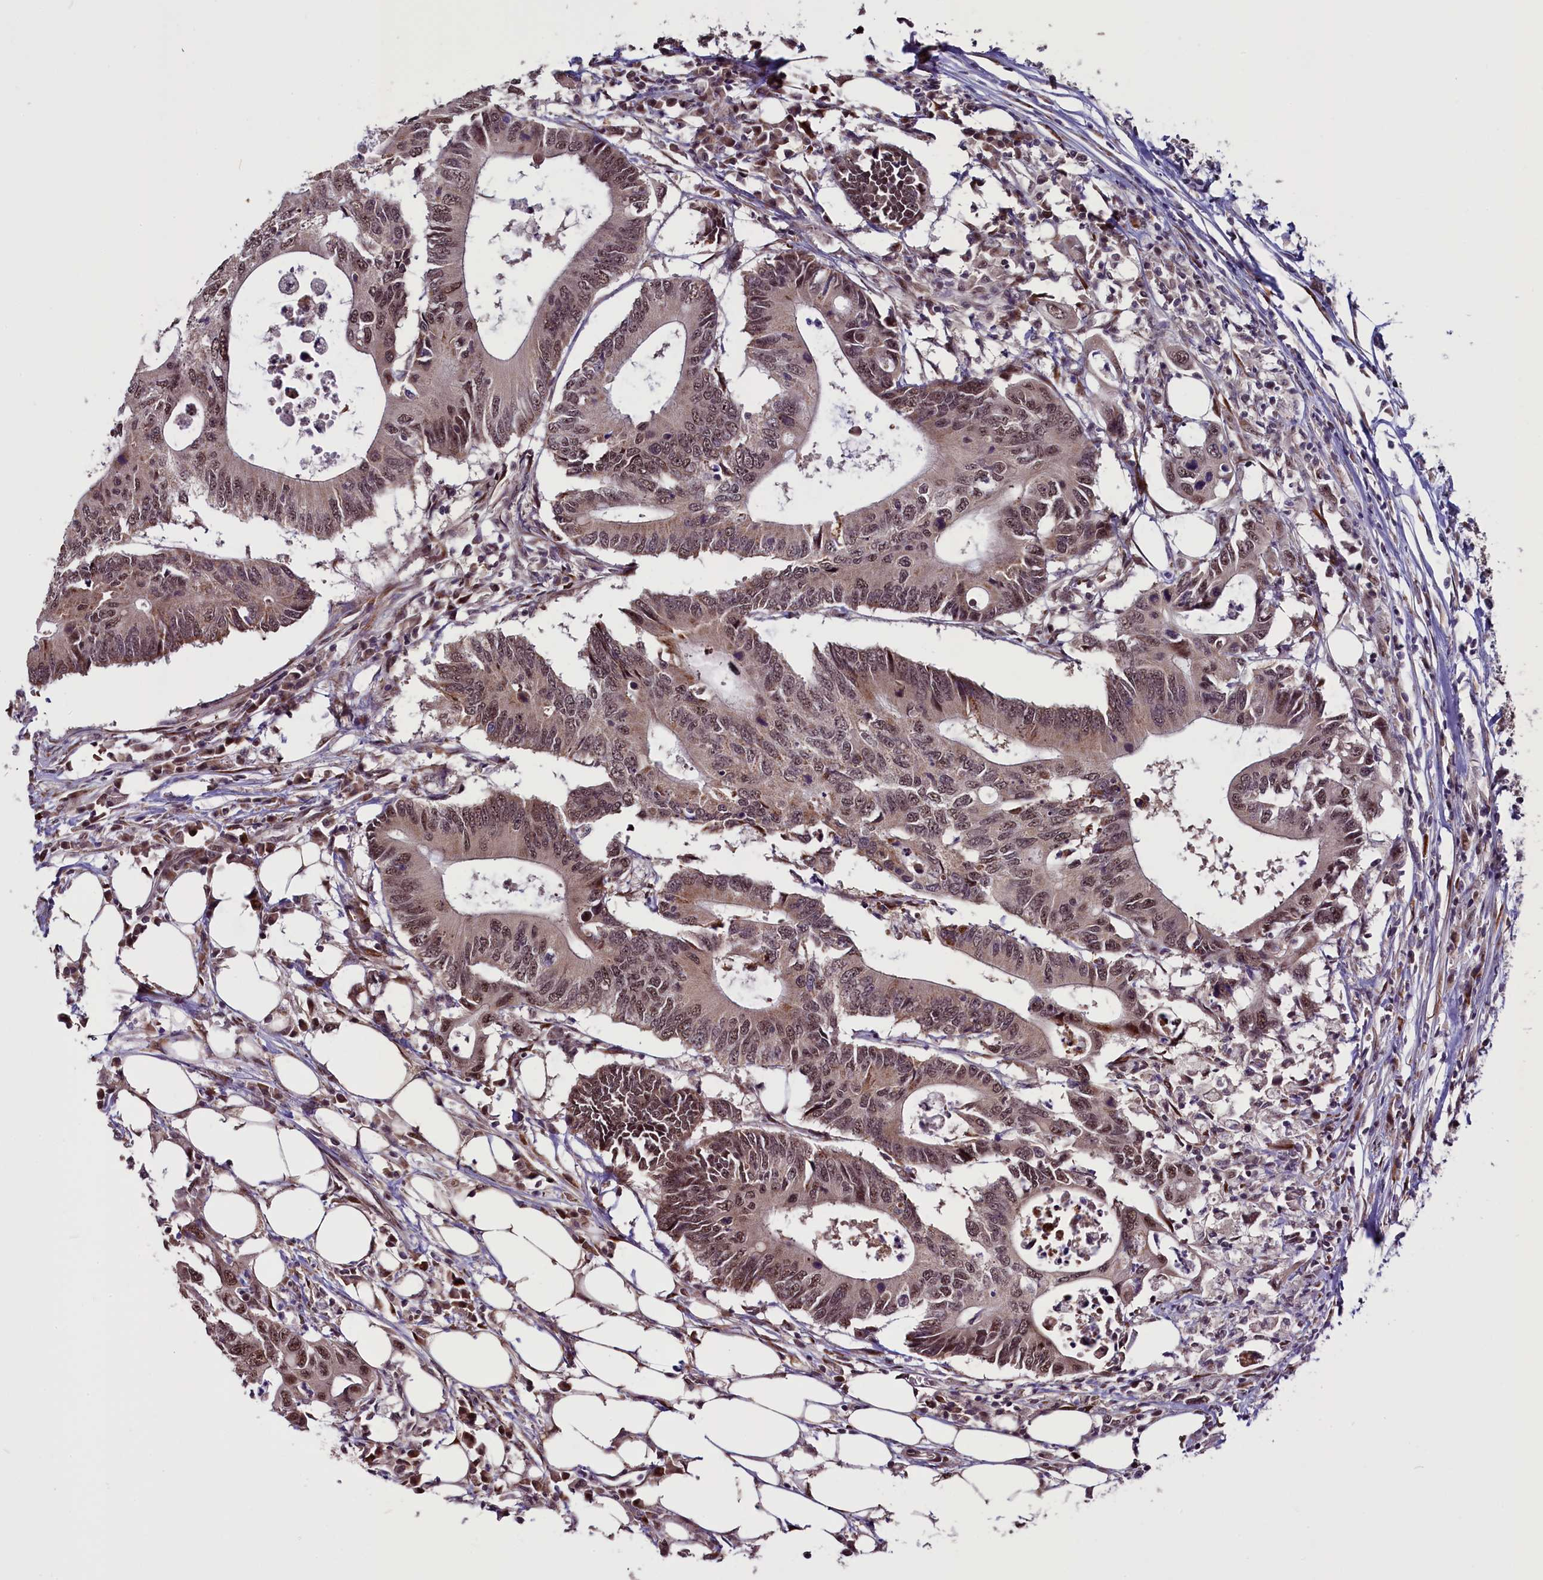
{"staining": {"intensity": "moderate", "quantity": ">75%", "location": "nuclear"}, "tissue": "colorectal cancer", "cell_type": "Tumor cells", "image_type": "cancer", "snomed": [{"axis": "morphology", "description": "Adenocarcinoma, NOS"}, {"axis": "topography", "description": "Colon"}], "caption": "Immunohistochemistry (IHC) histopathology image of colorectal adenocarcinoma stained for a protein (brown), which demonstrates medium levels of moderate nuclear expression in about >75% of tumor cells.", "gene": "RPUSD2", "patient": {"sex": "male", "age": 71}}